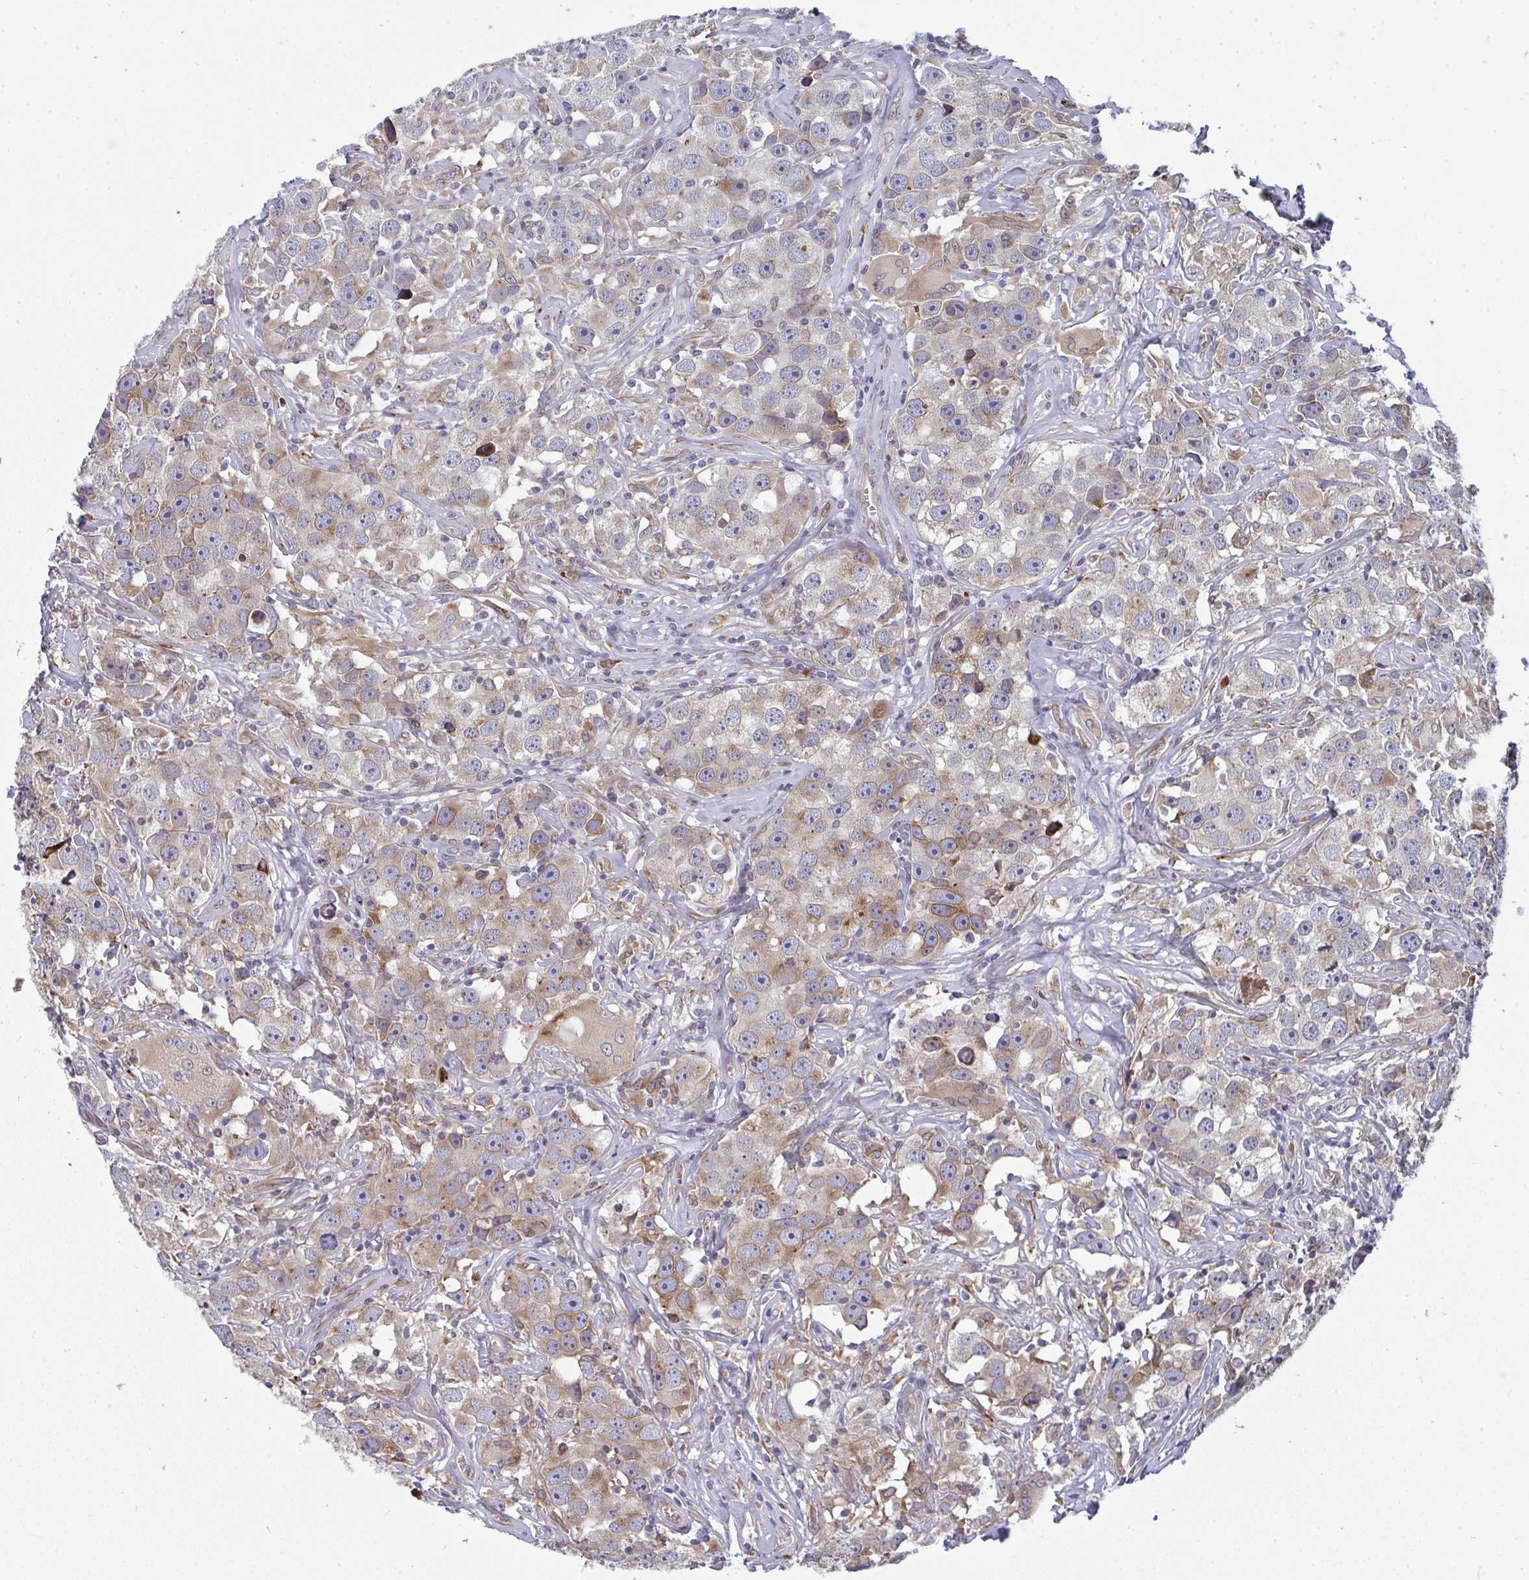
{"staining": {"intensity": "weak", "quantity": ">75%", "location": "cytoplasmic/membranous"}, "tissue": "testis cancer", "cell_type": "Tumor cells", "image_type": "cancer", "snomed": [{"axis": "morphology", "description": "Seminoma, NOS"}, {"axis": "topography", "description": "Testis"}], "caption": "Immunohistochemical staining of testis seminoma reveals low levels of weak cytoplasmic/membranous expression in approximately >75% of tumor cells.", "gene": "LYSMD4", "patient": {"sex": "male", "age": 49}}